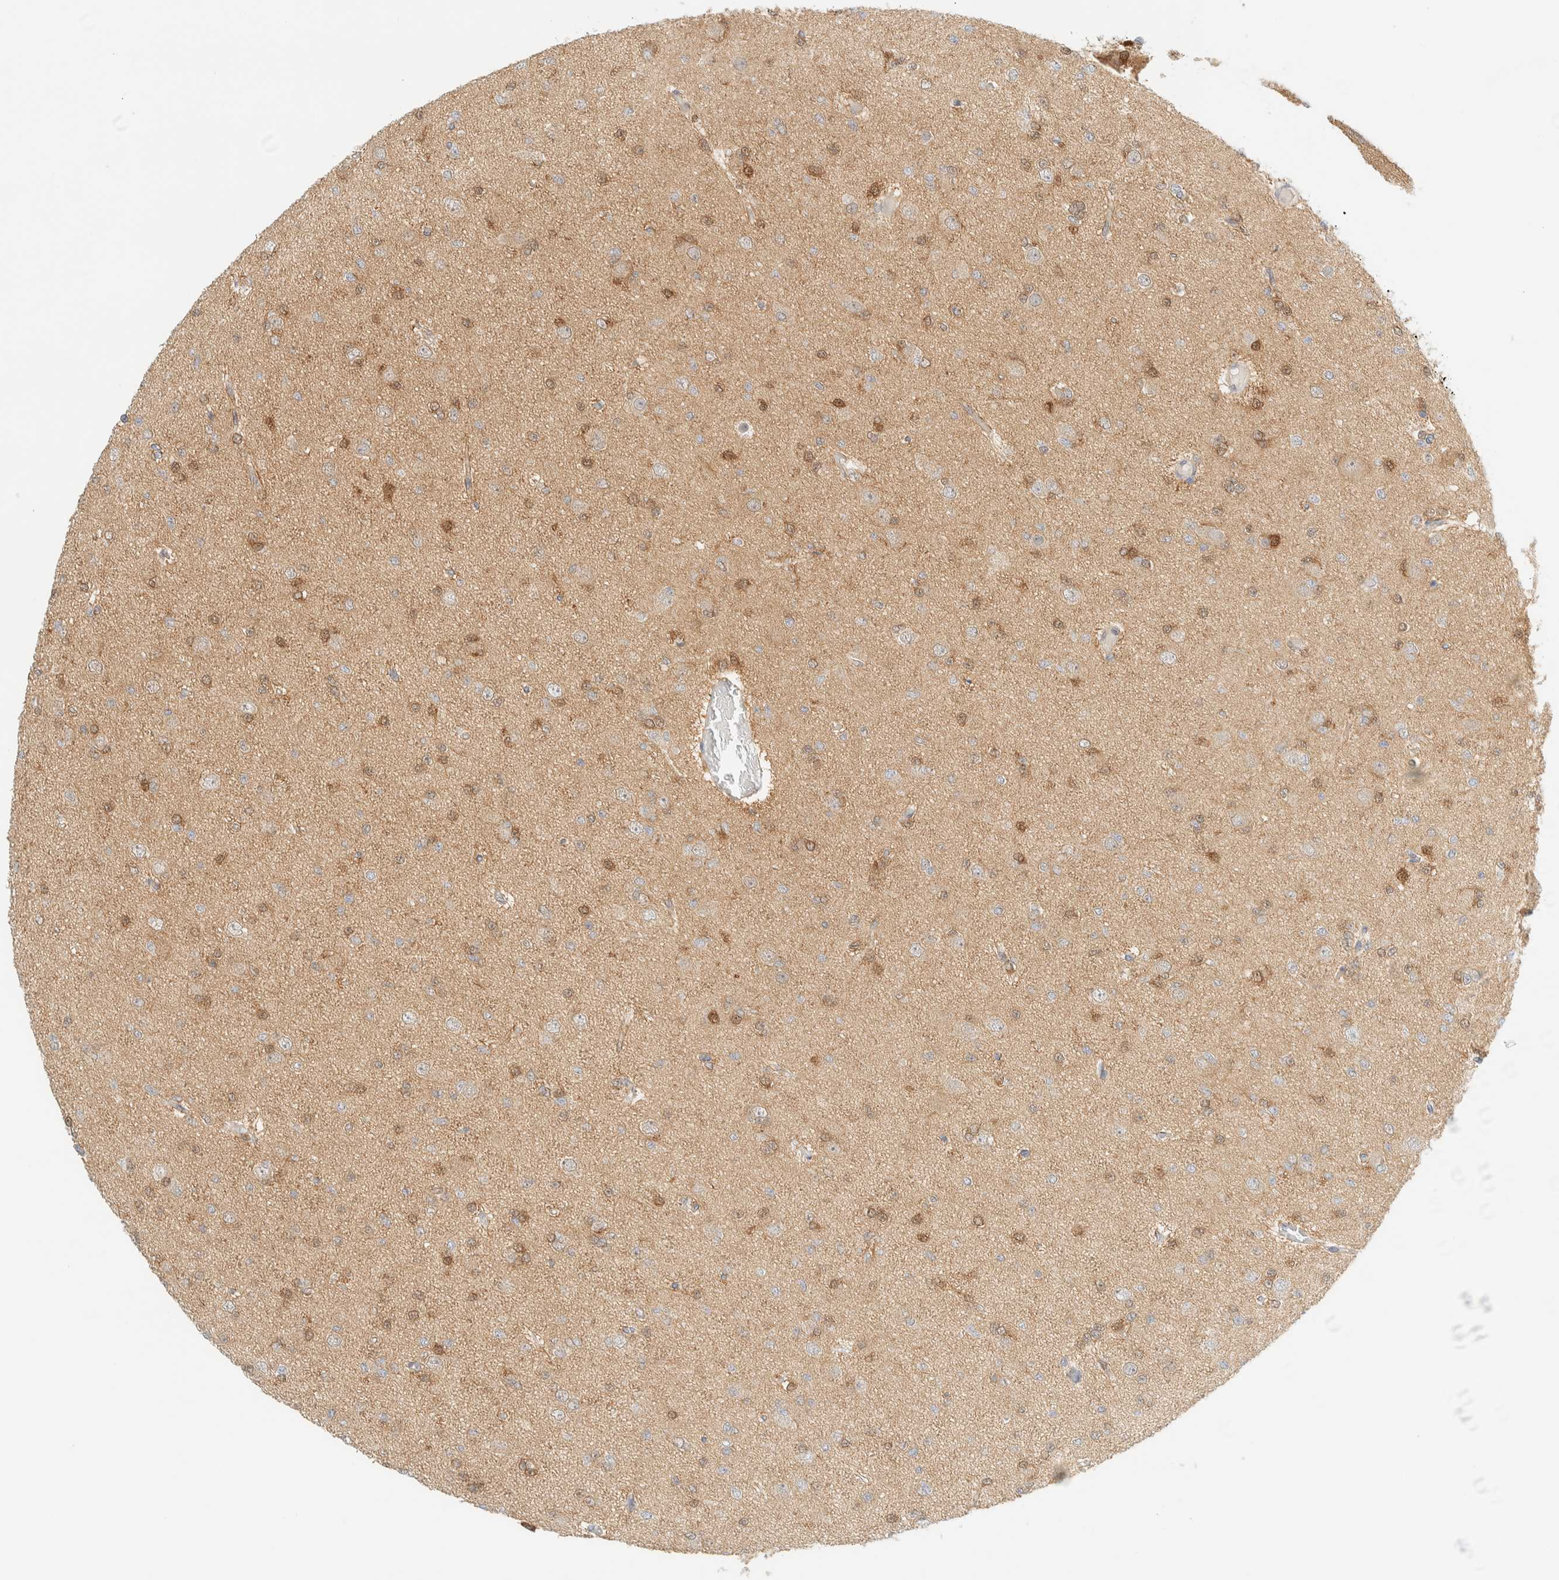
{"staining": {"intensity": "moderate", "quantity": ">75%", "location": "cytoplasmic/membranous,nuclear"}, "tissue": "glioma", "cell_type": "Tumor cells", "image_type": "cancer", "snomed": [{"axis": "morphology", "description": "Glioma, malignant, Low grade"}, {"axis": "topography", "description": "Brain"}], "caption": "The histopathology image shows staining of glioma, revealing moderate cytoplasmic/membranous and nuclear protein expression (brown color) within tumor cells.", "gene": "PCYT2", "patient": {"sex": "female", "age": 22}}